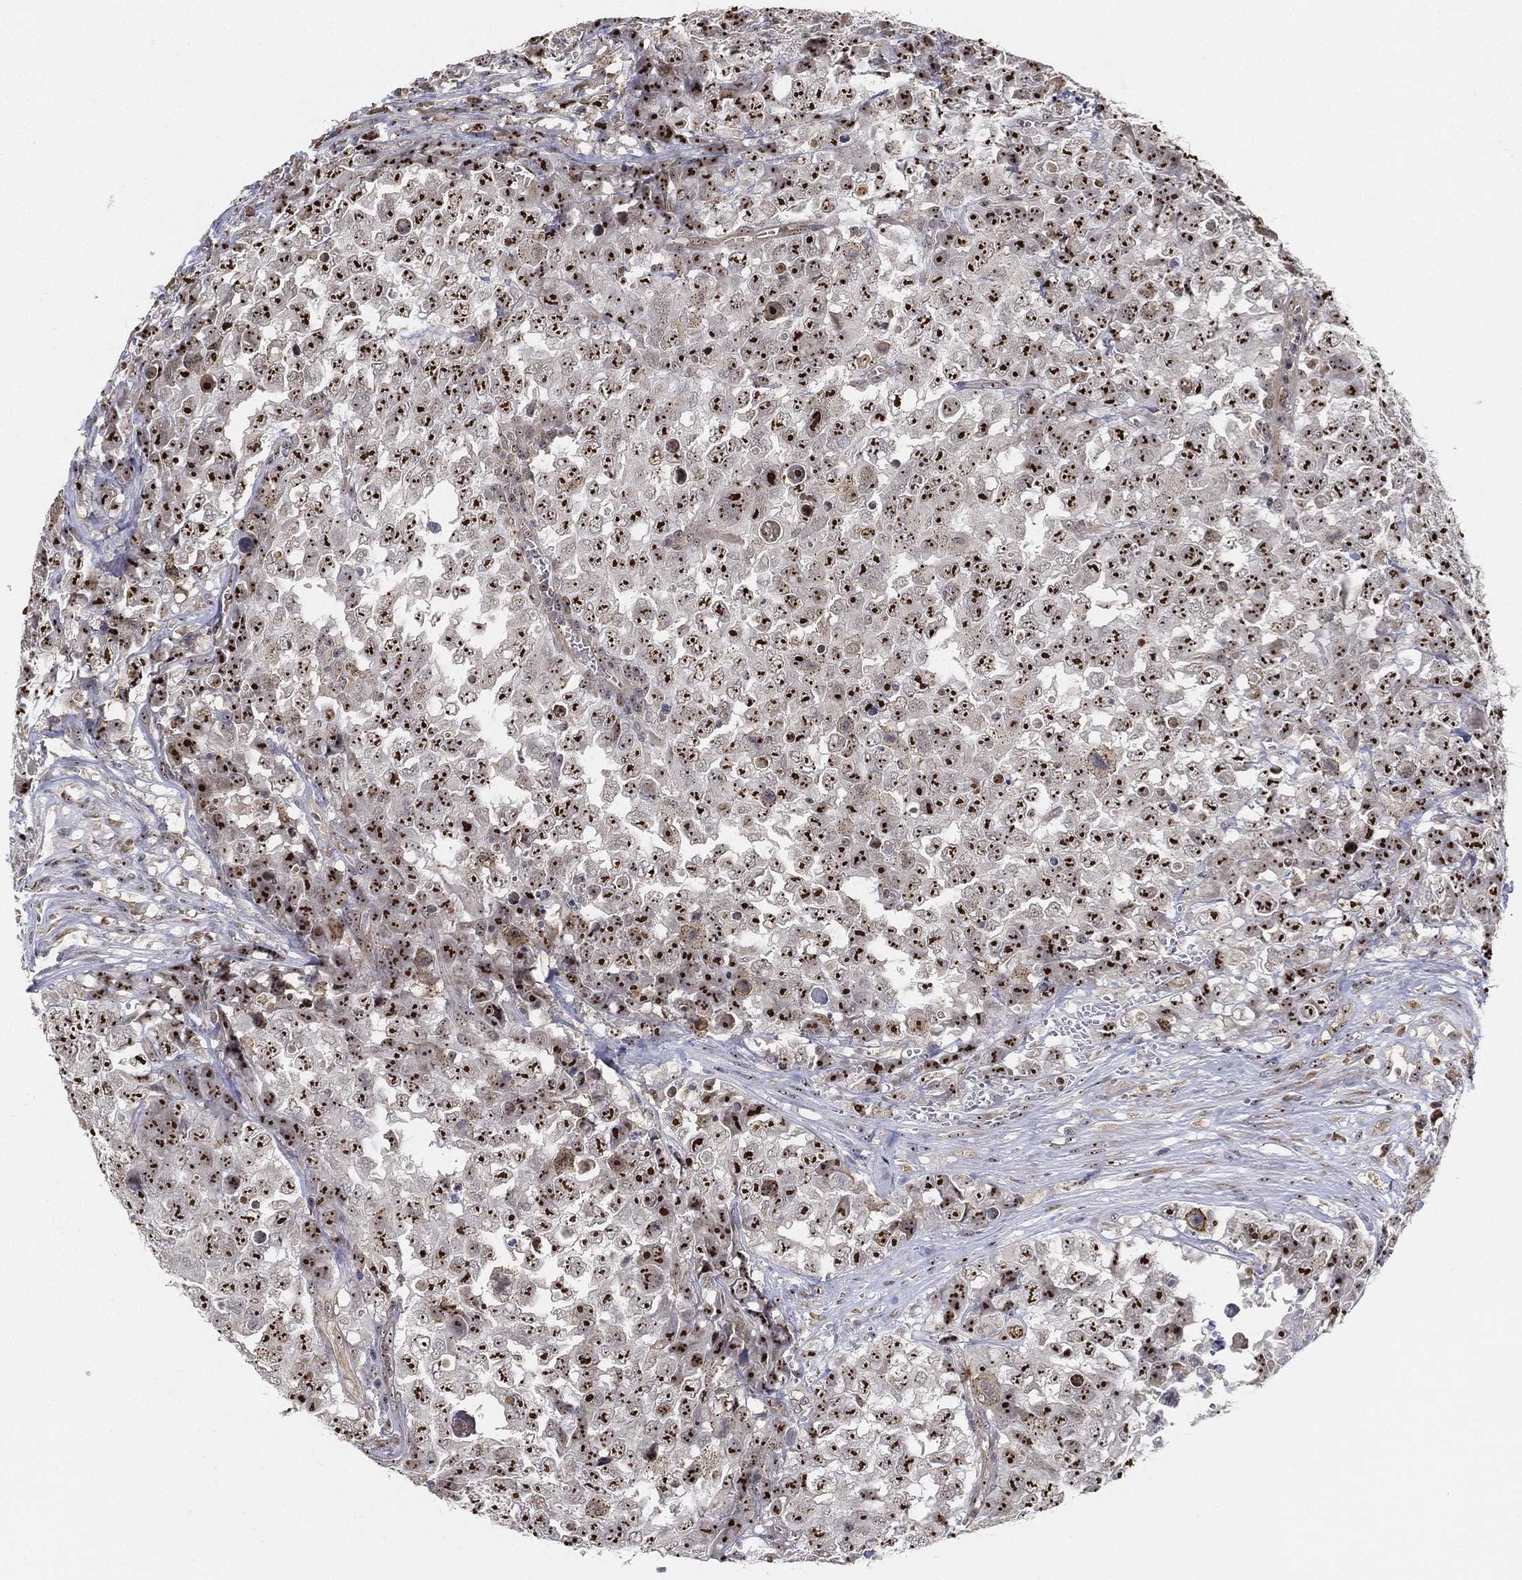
{"staining": {"intensity": "strong", "quantity": ">75%", "location": "nuclear"}, "tissue": "testis cancer", "cell_type": "Tumor cells", "image_type": "cancer", "snomed": [{"axis": "morphology", "description": "Carcinoma, Embryonal, NOS"}, {"axis": "topography", "description": "Testis"}], "caption": "Immunohistochemistry staining of embryonal carcinoma (testis), which reveals high levels of strong nuclear expression in approximately >75% of tumor cells indicating strong nuclear protein expression. The staining was performed using DAB (brown) for protein detection and nuclei were counterstained in hematoxylin (blue).", "gene": "PPP1R16B", "patient": {"sex": "male", "age": 23}}